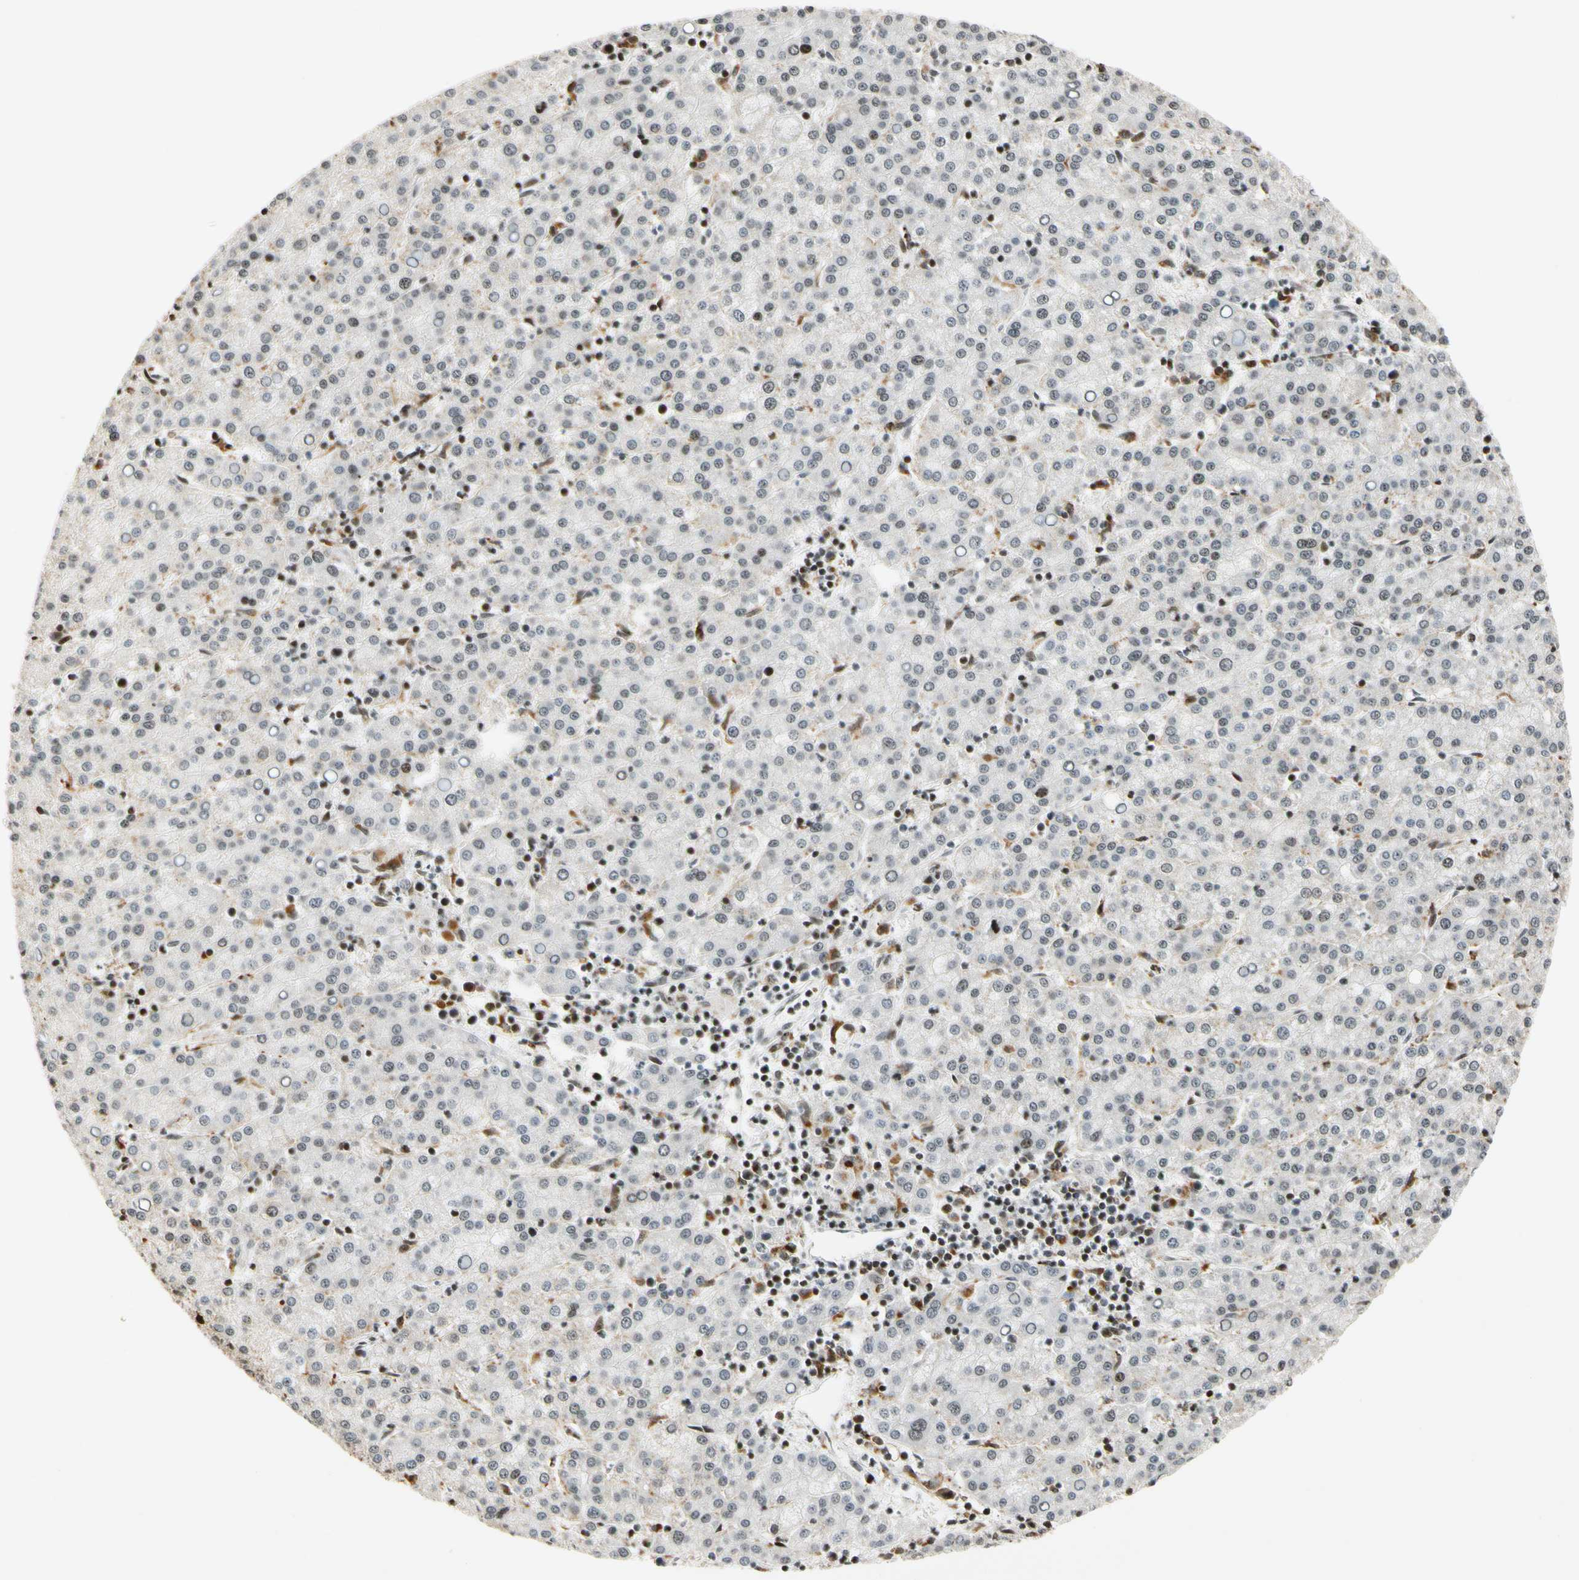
{"staining": {"intensity": "negative", "quantity": "none", "location": "none"}, "tissue": "liver cancer", "cell_type": "Tumor cells", "image_type": "cancer", "snomed": [{"axis": "morphology", "description": "Carcinoma, Hepatocellular, NOS"}, {"axis": "topography", "description": "Liver"}], "caption": "A high-resolution micrograph shows immunohistochemistry staining of liver cancer (hepatocellular carcinoma), which exhibits no significant expression in tumor cells. (DAB (3,3'-diaminobenzidine) immunohistochemistry (IHC), high magnification).", "gene": "CDK7", "patient": {"sex": "female", "age": 58}}